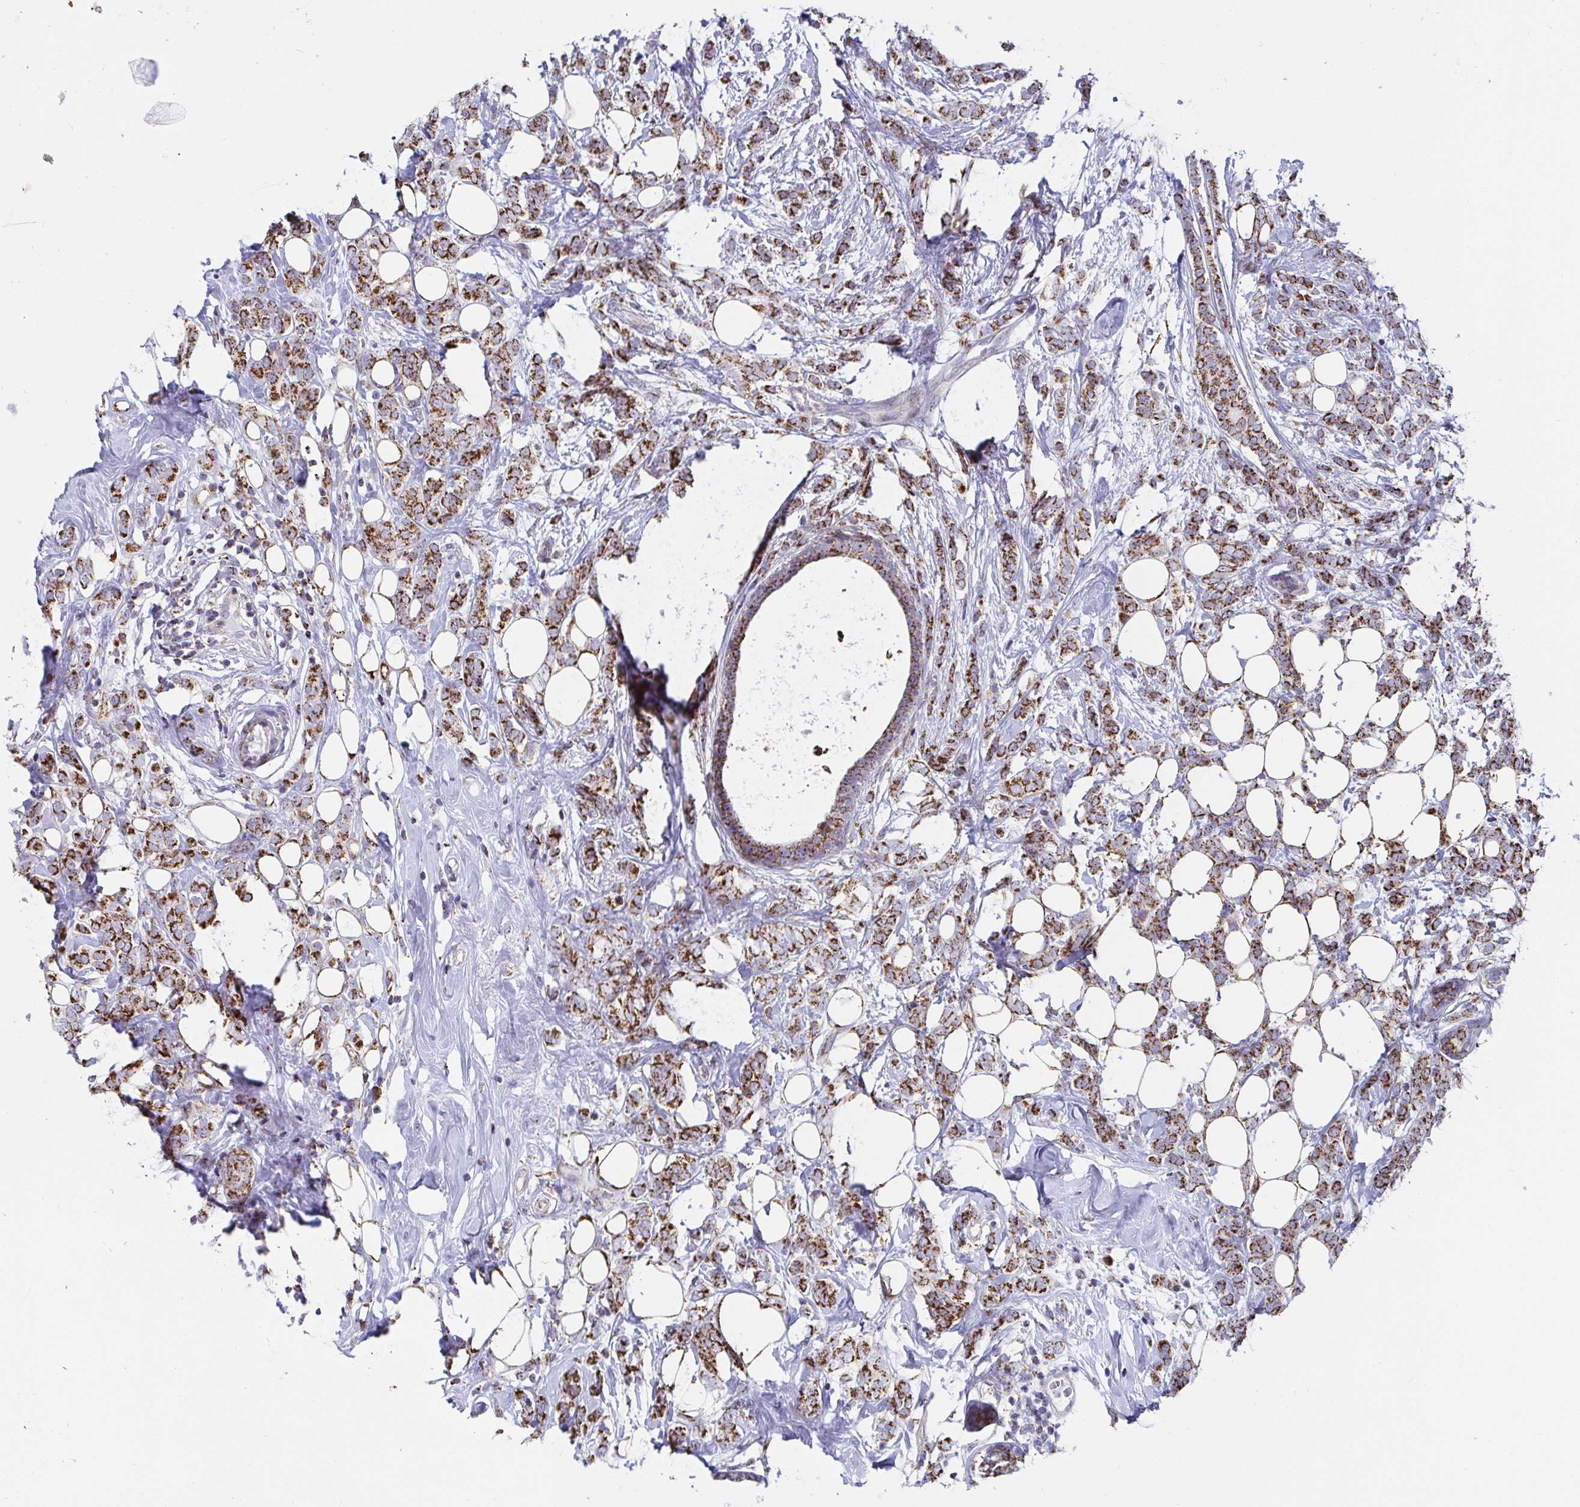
{"staining": {"intensity": "strong", "quantity": ">75%", "location": "cytoplasmic/membranous"}, "tissue": "breast cancer", "cell_type": "Tumor cells", "image_type": "cancer", "snomed": [{"axis": "morphology", "description": "Lobular carcinoma"}, {"axis": "topography", "description": "Breast"}], "caption": "Approximately >75% of tumor cells in breast cancer (lobular carcinoma) show strong cytoplasmic/membranous protein staining as visualized by brown immunohistochemical staining.", "gene": "ATP5MJ", "patient": {"sex": "female", "age": 49}}